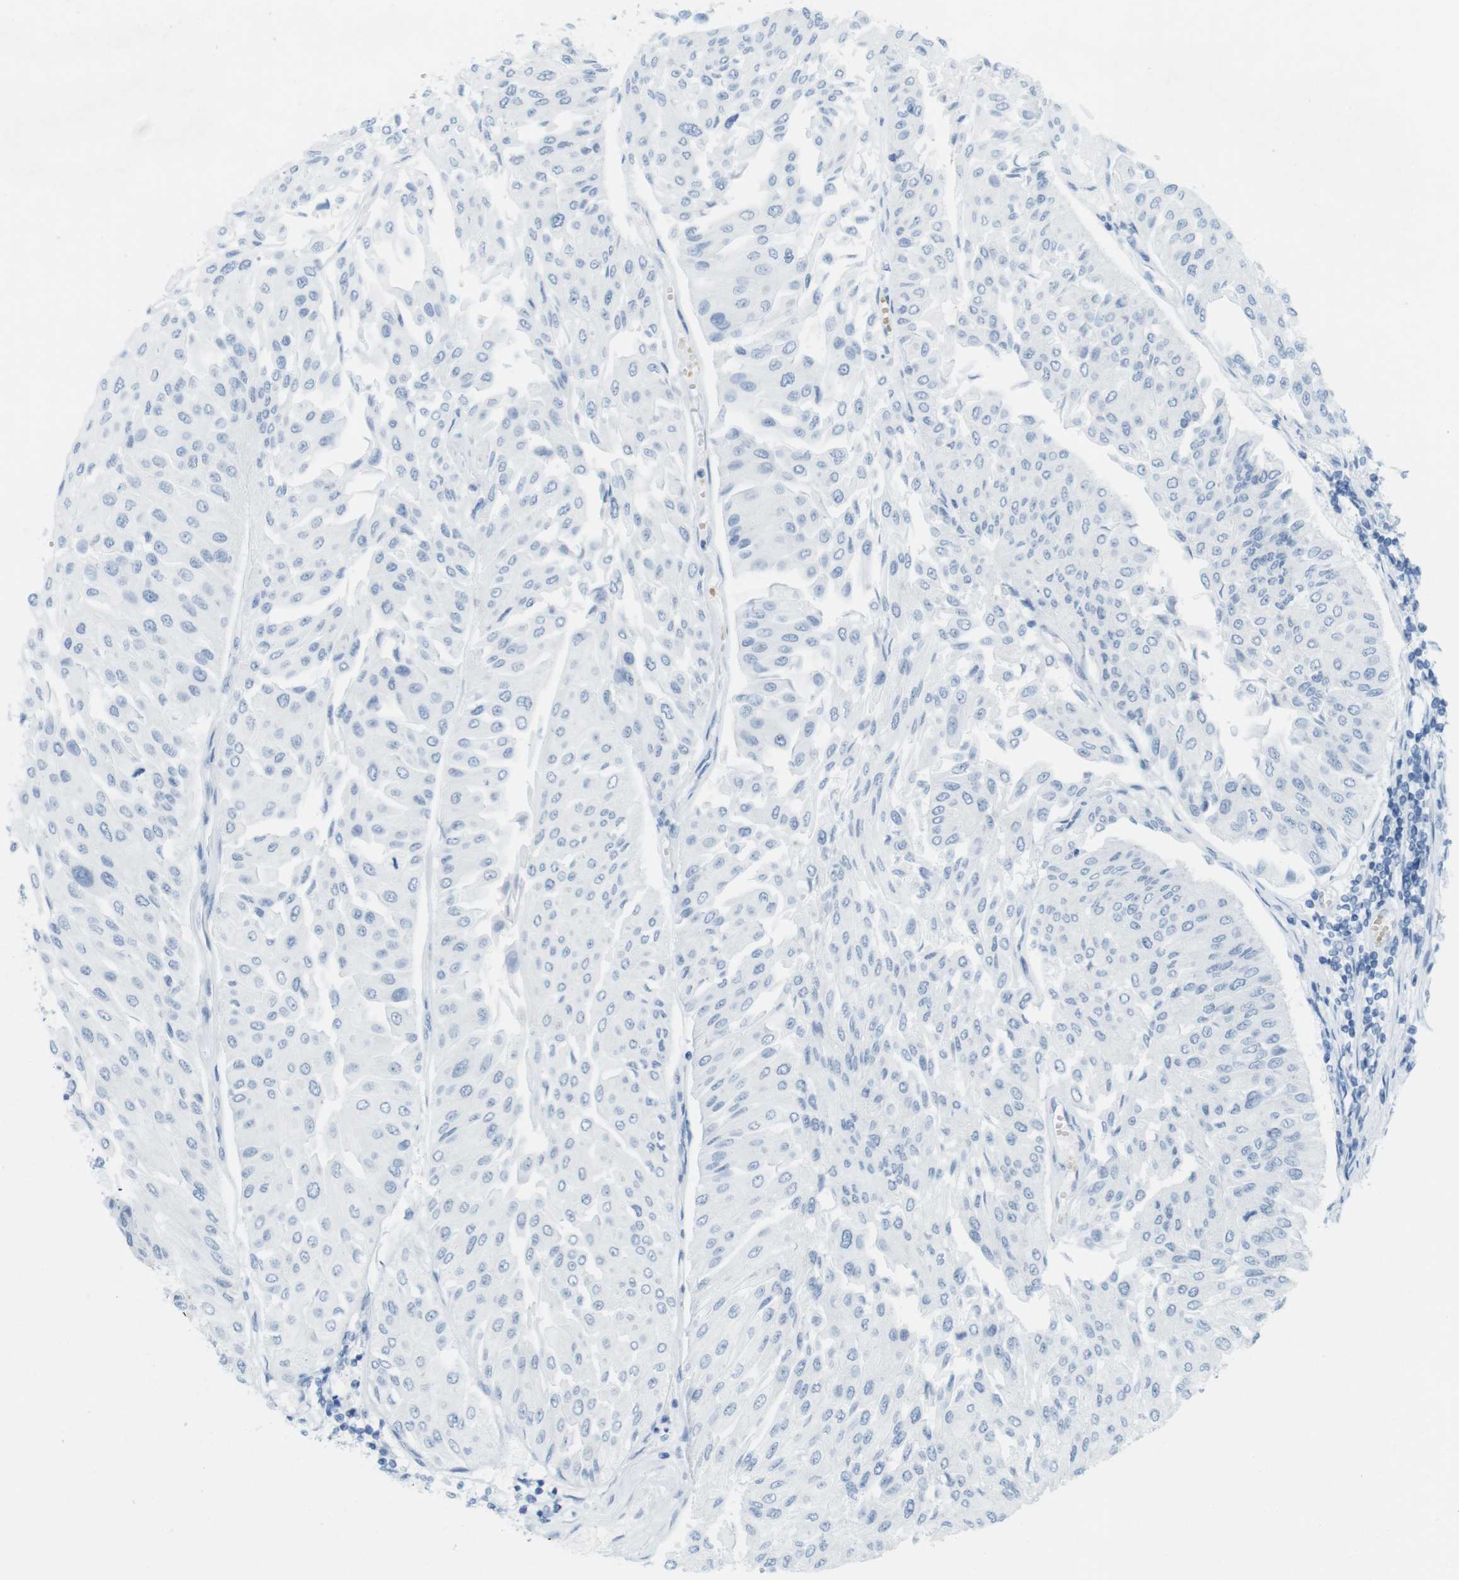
{"staining": {"intensity": "negative", "quantity": "none", "location": "none"}, "tissue": "urothelial cancer", "cell_type": "Tumor cells", "image_type": "cancer", "snomed": [{"axis": "morphology", "description": "Urothelial carcinoma, Low grade"}, {"axis": "topography", "description": "Urinary bladder"}], "caption": "DAB (3,3'-diaminobenzidine) immunohistochemical staining of urothelial cancer displays no significant expression in tumor cells.", "gene": "TNNT2", "patient": {"sex": "male", "age": 67}}